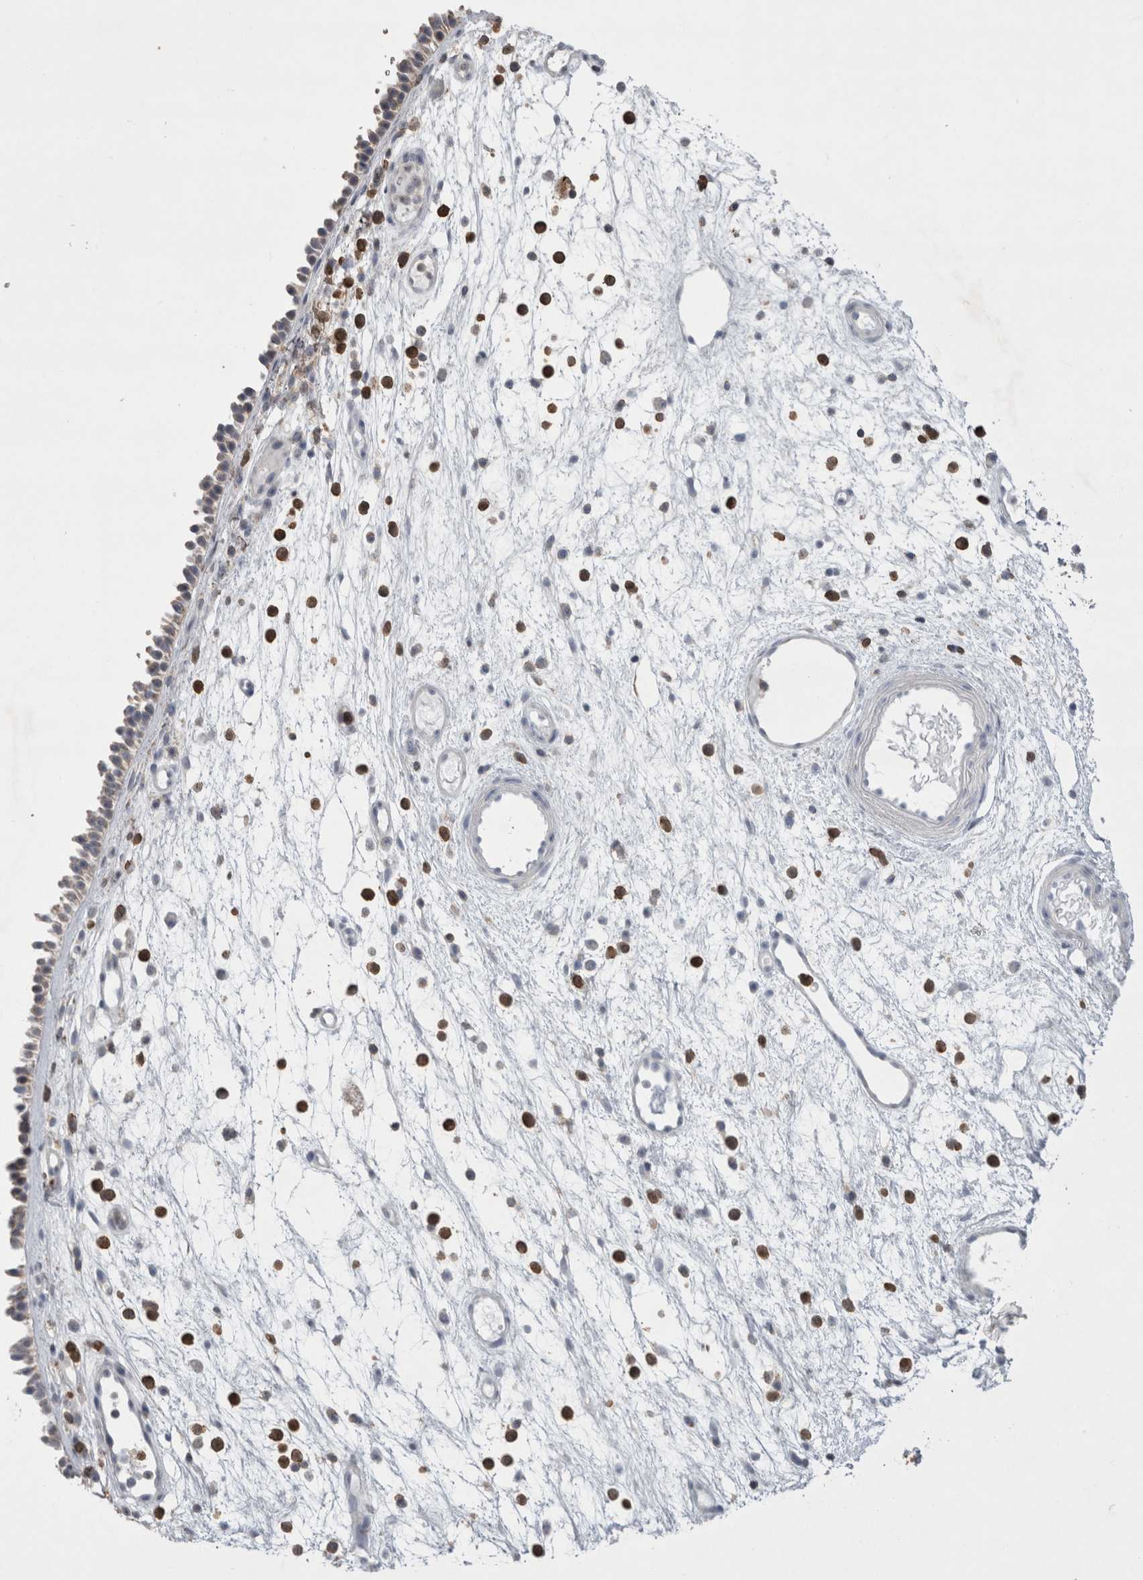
{"staining": {"intensity": "negative", "quantity": "none", "location": "none"}, "tissue": "nasopharynx", "cell_type": "Respiratory epithelial cells", "image_type": "normal", "snomed": [{"axis": "morphology", "description": "Normal tissue, NOS"}, {"axis": "morphology", "description": "Inflammation, NOS"}, {"axis": "morphology", "description": "Malignant melanoma, Metastatic site"}, {"axis": "topography", "description": "Nasopharynx"}], "caption": "An immunohistochemistry (IHC) photomicrograph of normal nasopharynx is shown. There is no staining in respiratory epithelial cells of nasopharynx. The staining was performed using DAB (3,3'-diaminobenzidine) to visualize the protein expression in brown, while the nuclei were stained in blue with hematoxylin (Magnification: 20x).", "gene": "AGMAT", "patient": {"sex": "male", "age": 70}}